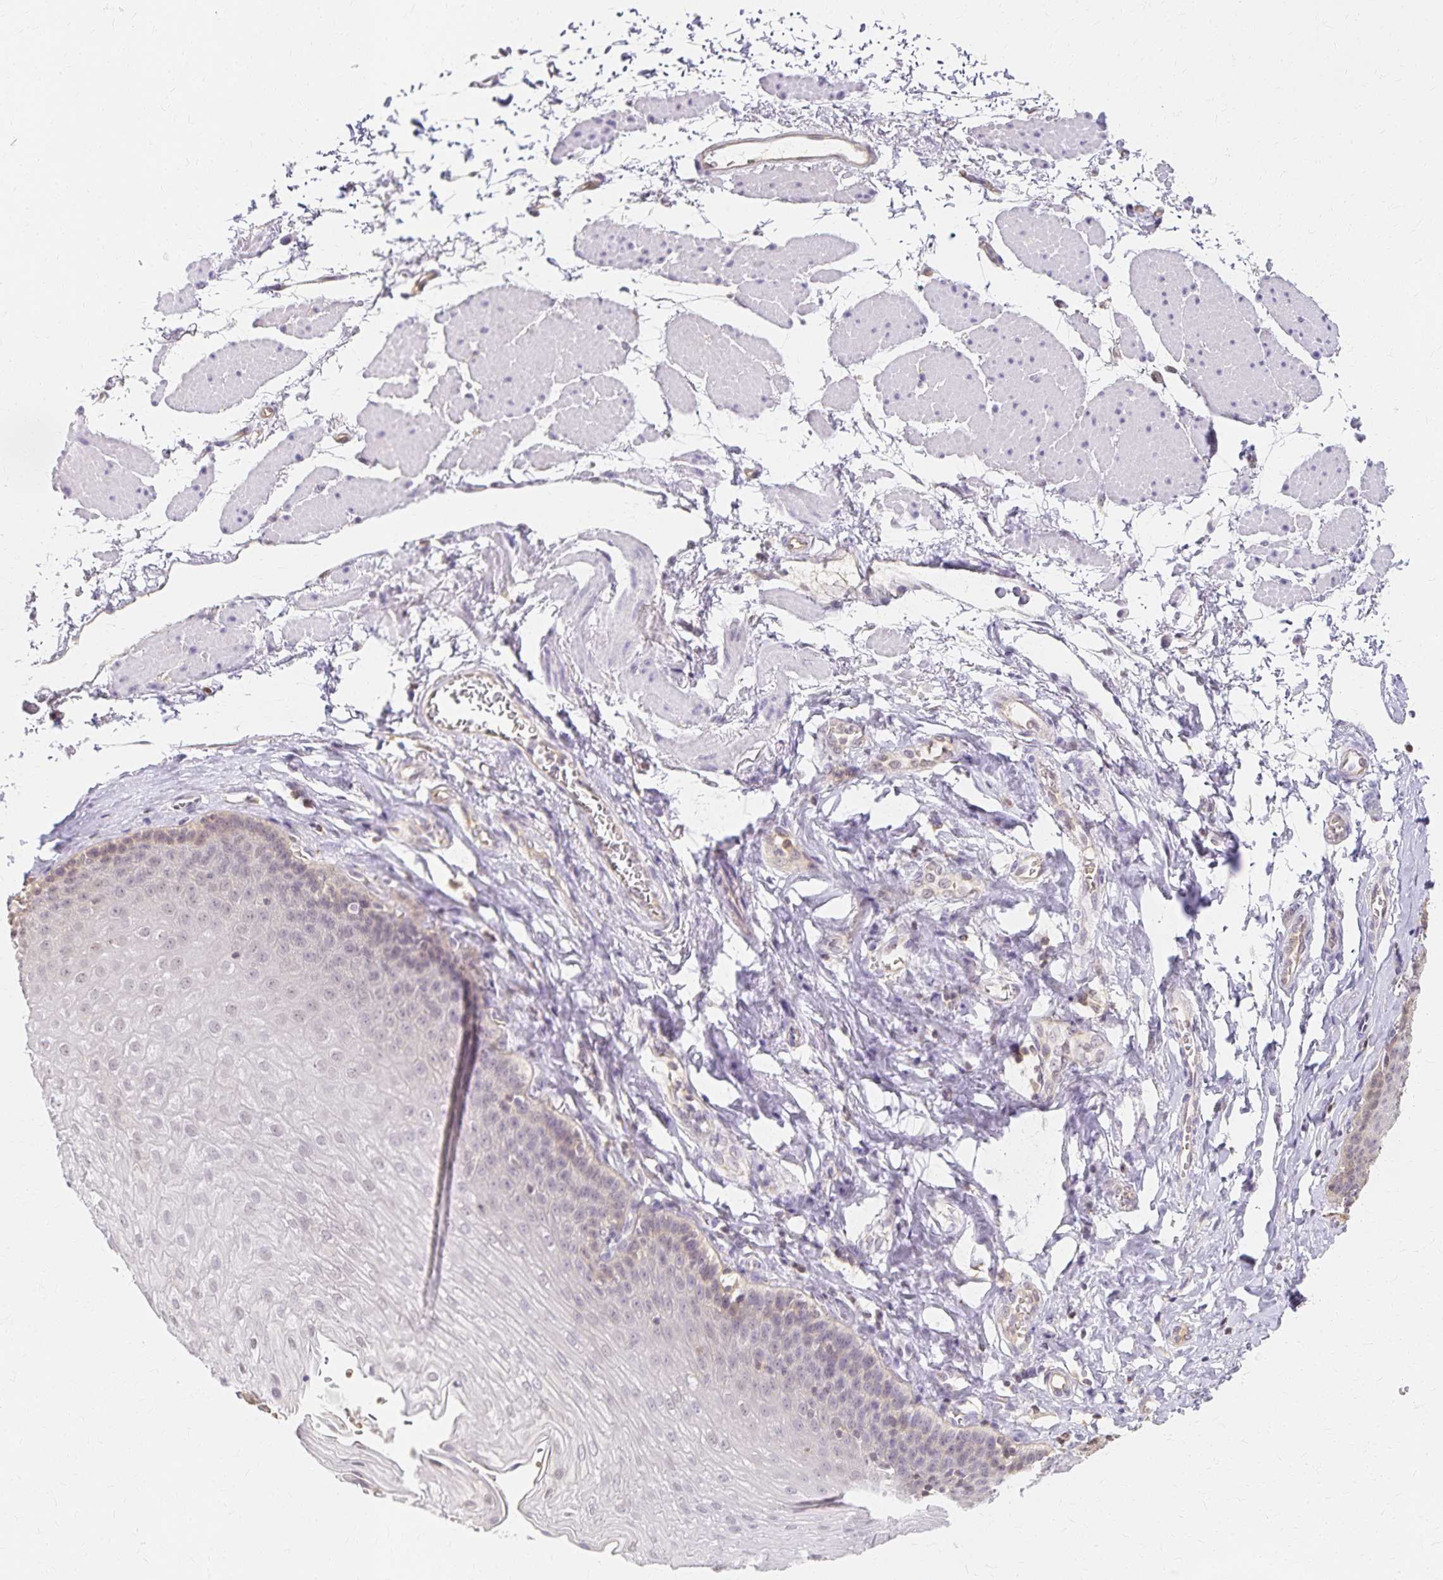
{"staining": {"intensity": "weak", "quantity": "<25%", "location": "nuclear"}, "tissue": "esophagus", "cell_type": "Squamous epithelial cells", "image_type": "normal", "snomed": [{"axis": "morphology", "description": "Normal tissue, NOS"}, {"axis": "topography", "description": "Esophagus"}], "caption": "Image shows no significant protein staining in squamous epithelial cells of benign esophagus.", "gene": "AZGP1", "patient": {"sex": "female", "age": 81}}